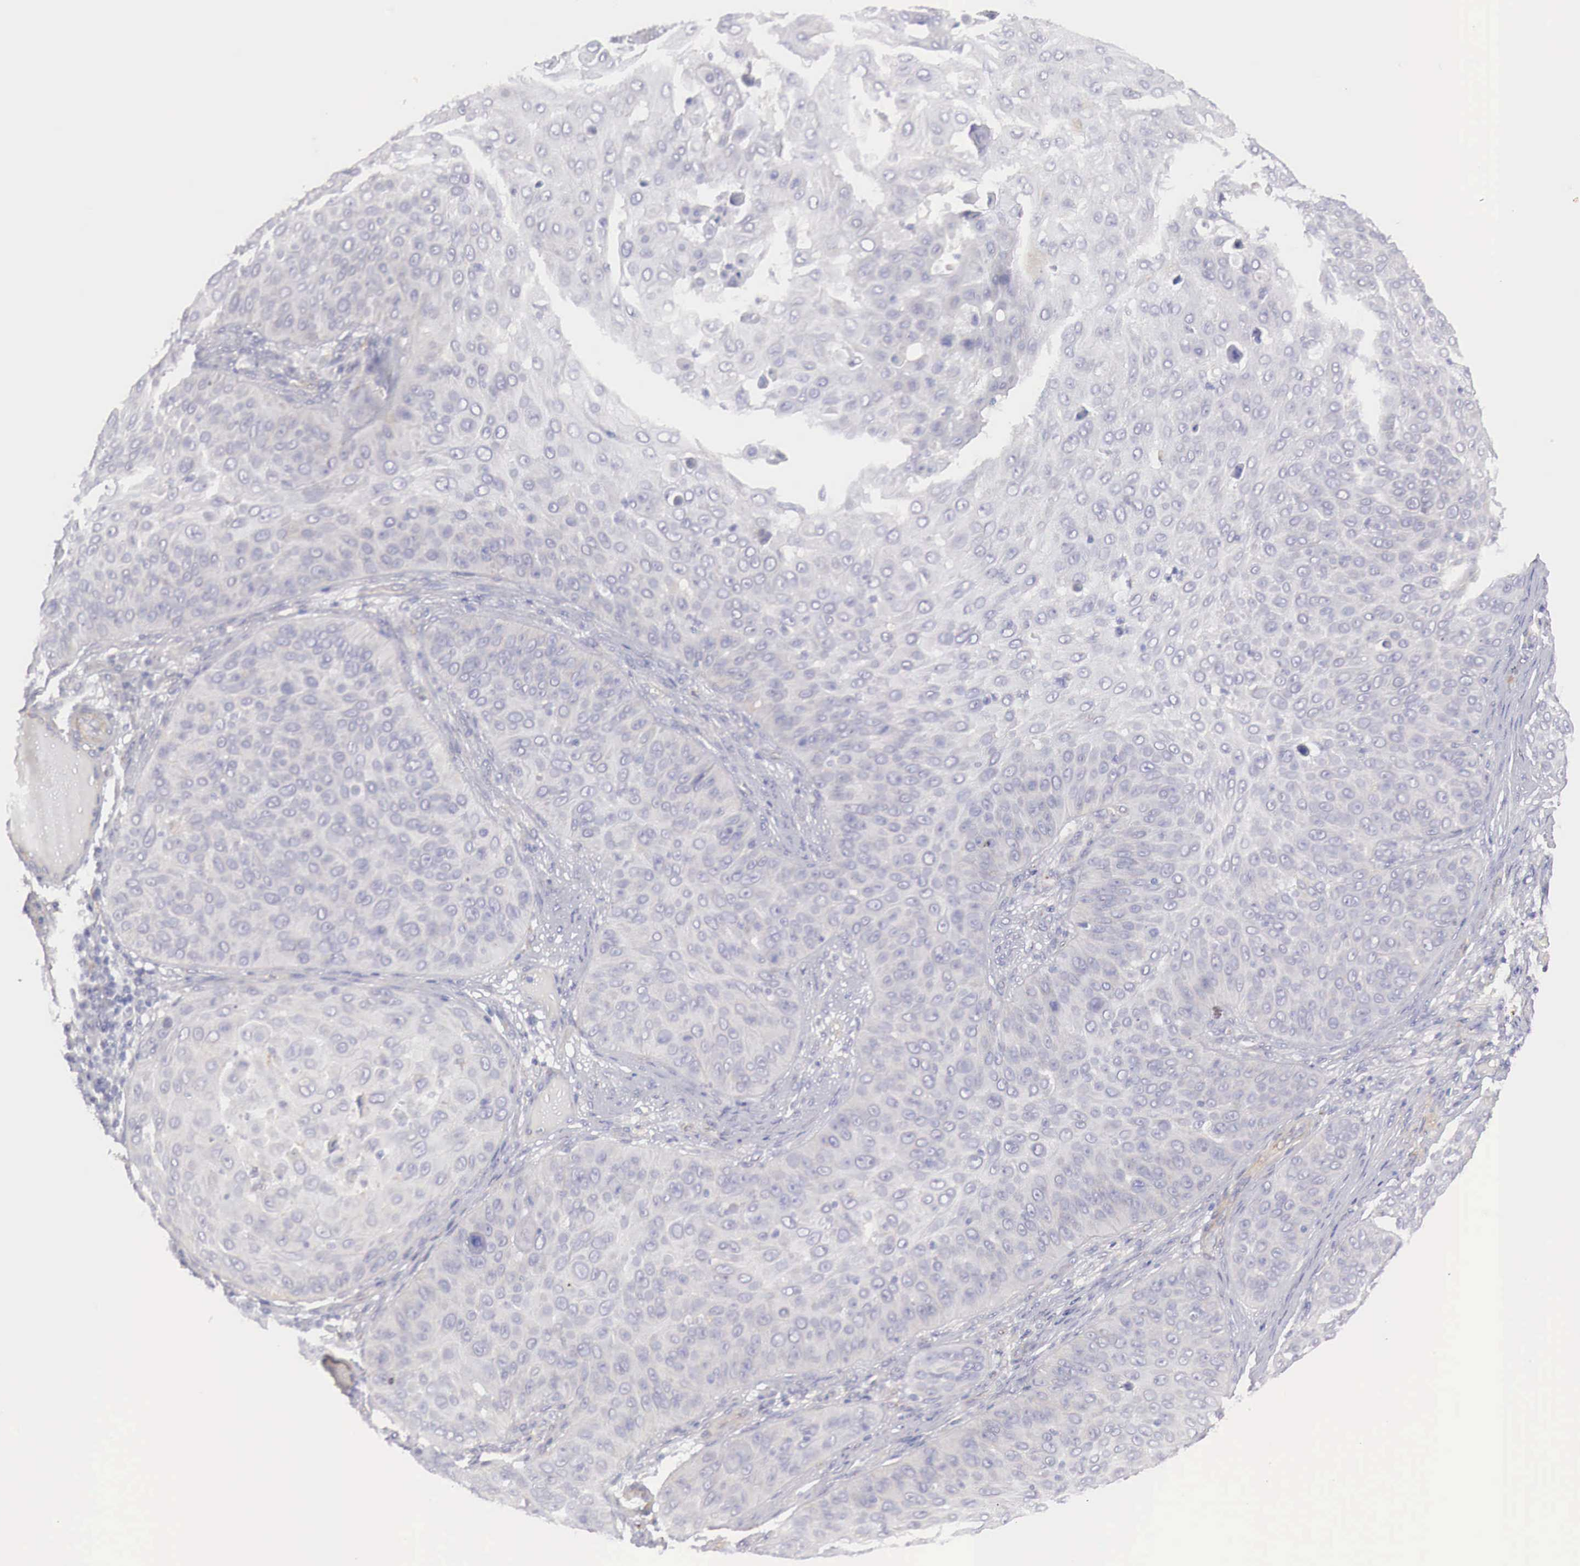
{"staining": {"intensity": "negative", "quantity": "none", "location": "none"}, "tissue": "skin cancer", "cell_type": "Tumor cells", "image_type": "cancer", "snomed": [{"axis": "morphology", "description": "Squamous cell carcinoma, NOS"}, {"axis": "topography", "description": "Skin"}], "caption": "An image of squamous cell carcinoma (skin) stained for a protein shows no brown staining in tumor cells.", "gene": "KLHDC7B", "patient": {"sex": "male", "age": 82}}